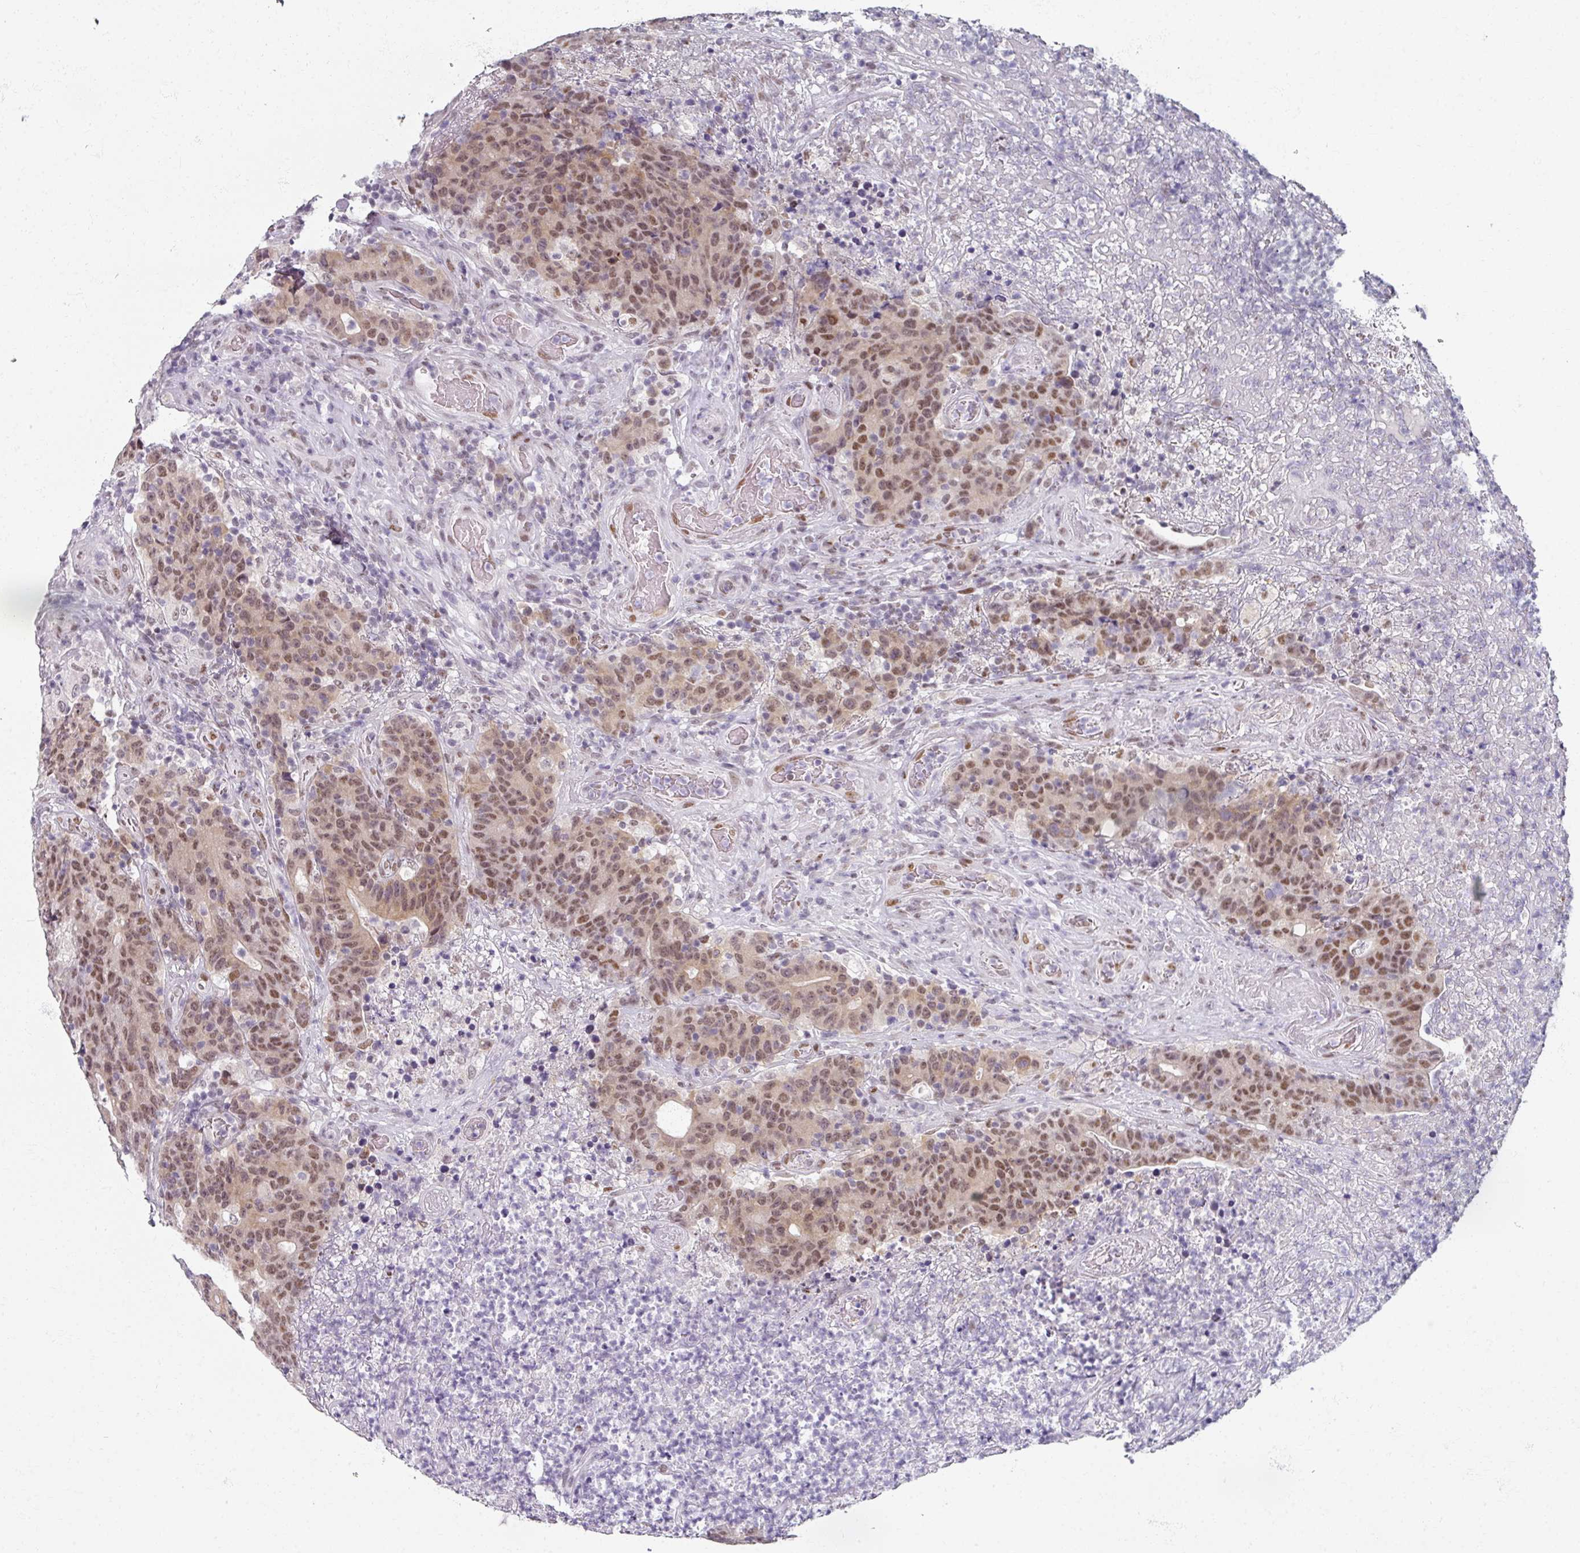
{"staining": {"intensity": "moderate", "quantity": ">75%", "location": "nuclear"}, "tissue": "colorectal cancer", "cell_type": "Tumor cells", "image_type": "cancer", "snomed": [{"axis": "morphology", "description": "Adenocarcinoma, NOS"}, {"axis": "topography", "description": "Colon"}], "caption": "Immunohistochemical staining of human colorectal cancer displays moderate nuclear protein staining in about >75% of tumor cells. (Brightfield microscopy of DAB IHC at high magnification).", "gene": "RIPOR3", "patient": {"sex": "female", "age": 75}}